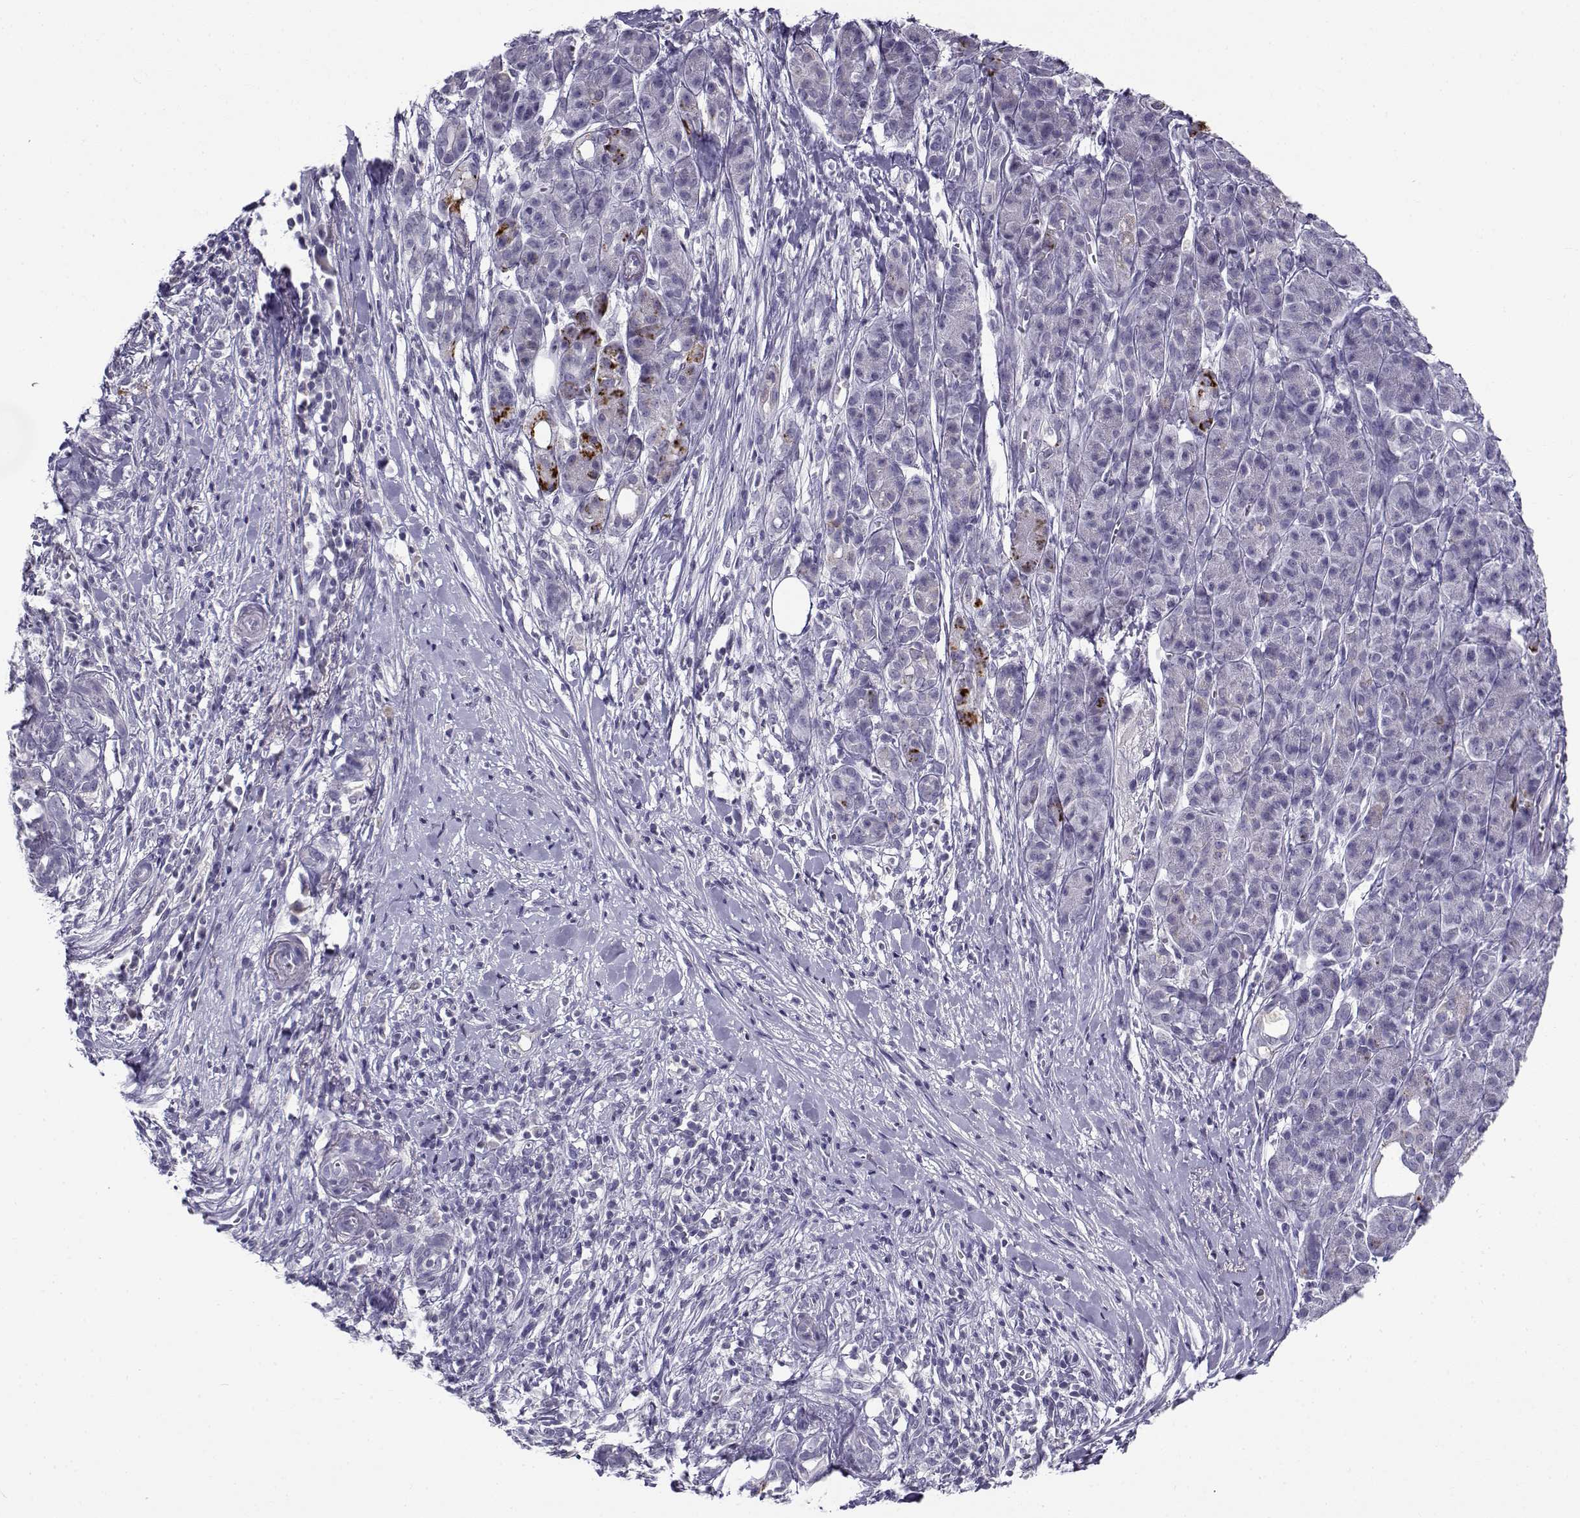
{"staining": {"intensity": "negative", "quantity": "none", "location": "none"}, "tissue": "pancreatic cancer", "cell_type": "Tumor cells", "image_type": "cancer", "snomed": [{"axis": "morphology", "description": "Adenocarcinoma, NOS"}, {"axis": "topography", "description": "Pancreas"}], "caption": "Protein analysis of pancreatic cancer exhibits no significant staining in tumor cells.", "gene": "FAM166A", "patient": {"sex": "male", "age": 61}}